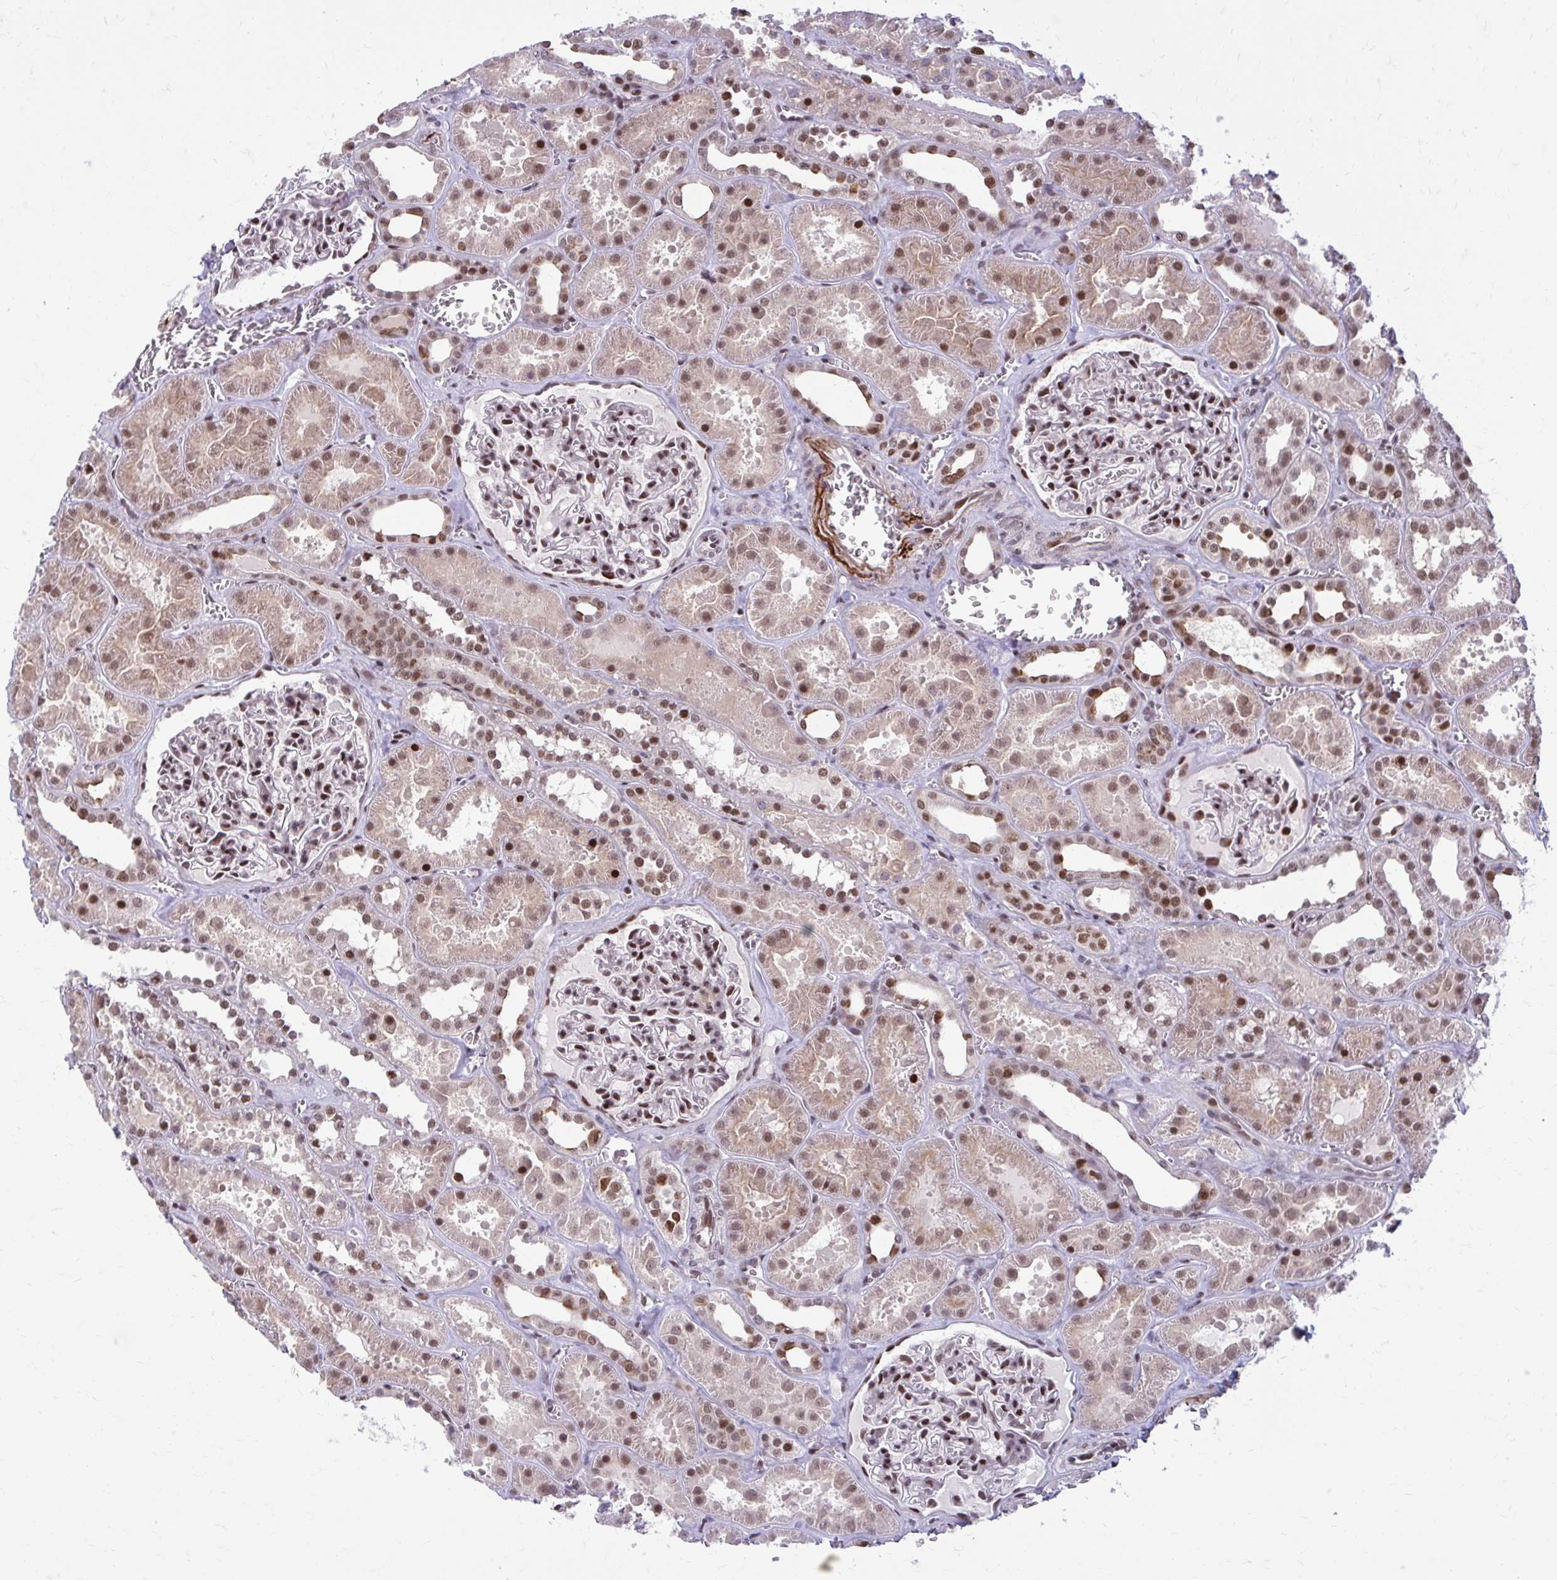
{"staining": {"intensity": "strong", "quantity": ">75%", "location": "nuclear"}, "tissue": "kidney", "cell_type": "Cells in glomeruli", "image_type": "normal", "snomed": [{"axis": "morphology", "description": "Normal tissue, NOS"}, {"axis": "topography", "description": "Kidney"}], "caption": "This photomicrograph reveals IHC staining of normal kidney, with high strong nuclear staining in about >75% of cells in glomeruli.", "gene": "PSME4", "patient": {"sex": "female", "age": 41}}